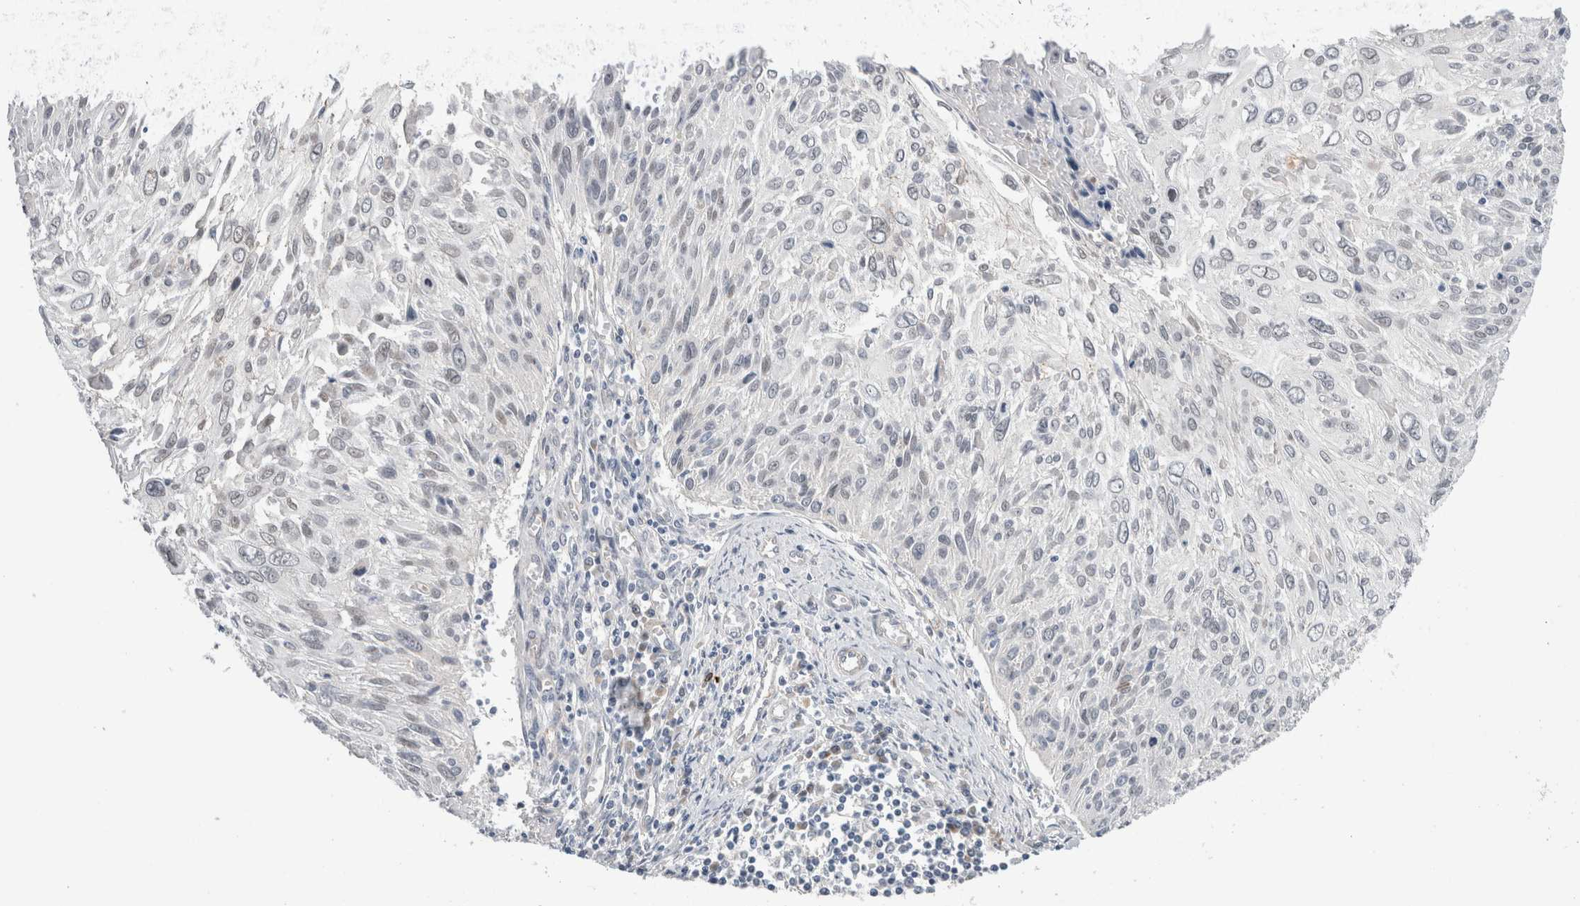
{"staining": {"intensity": "weak", "quantity": "<25%", "location": "nuclear"}, "tissue": "cervical cancer", "cell_type": "Tumor cells", "image_type": "cancer", "snomed": [{"axis": "morphology", "description": "Squamous cell carcinoma, NOS"}, {"axis": "topography", "description": "Cervix"}], "caption": "Micrograph shows no significant protein positivity in tumor cells of squamous cell carcinoma (cervical).", "gene": "TAFA5", "patient": {"sex": "female", "age": 51}}